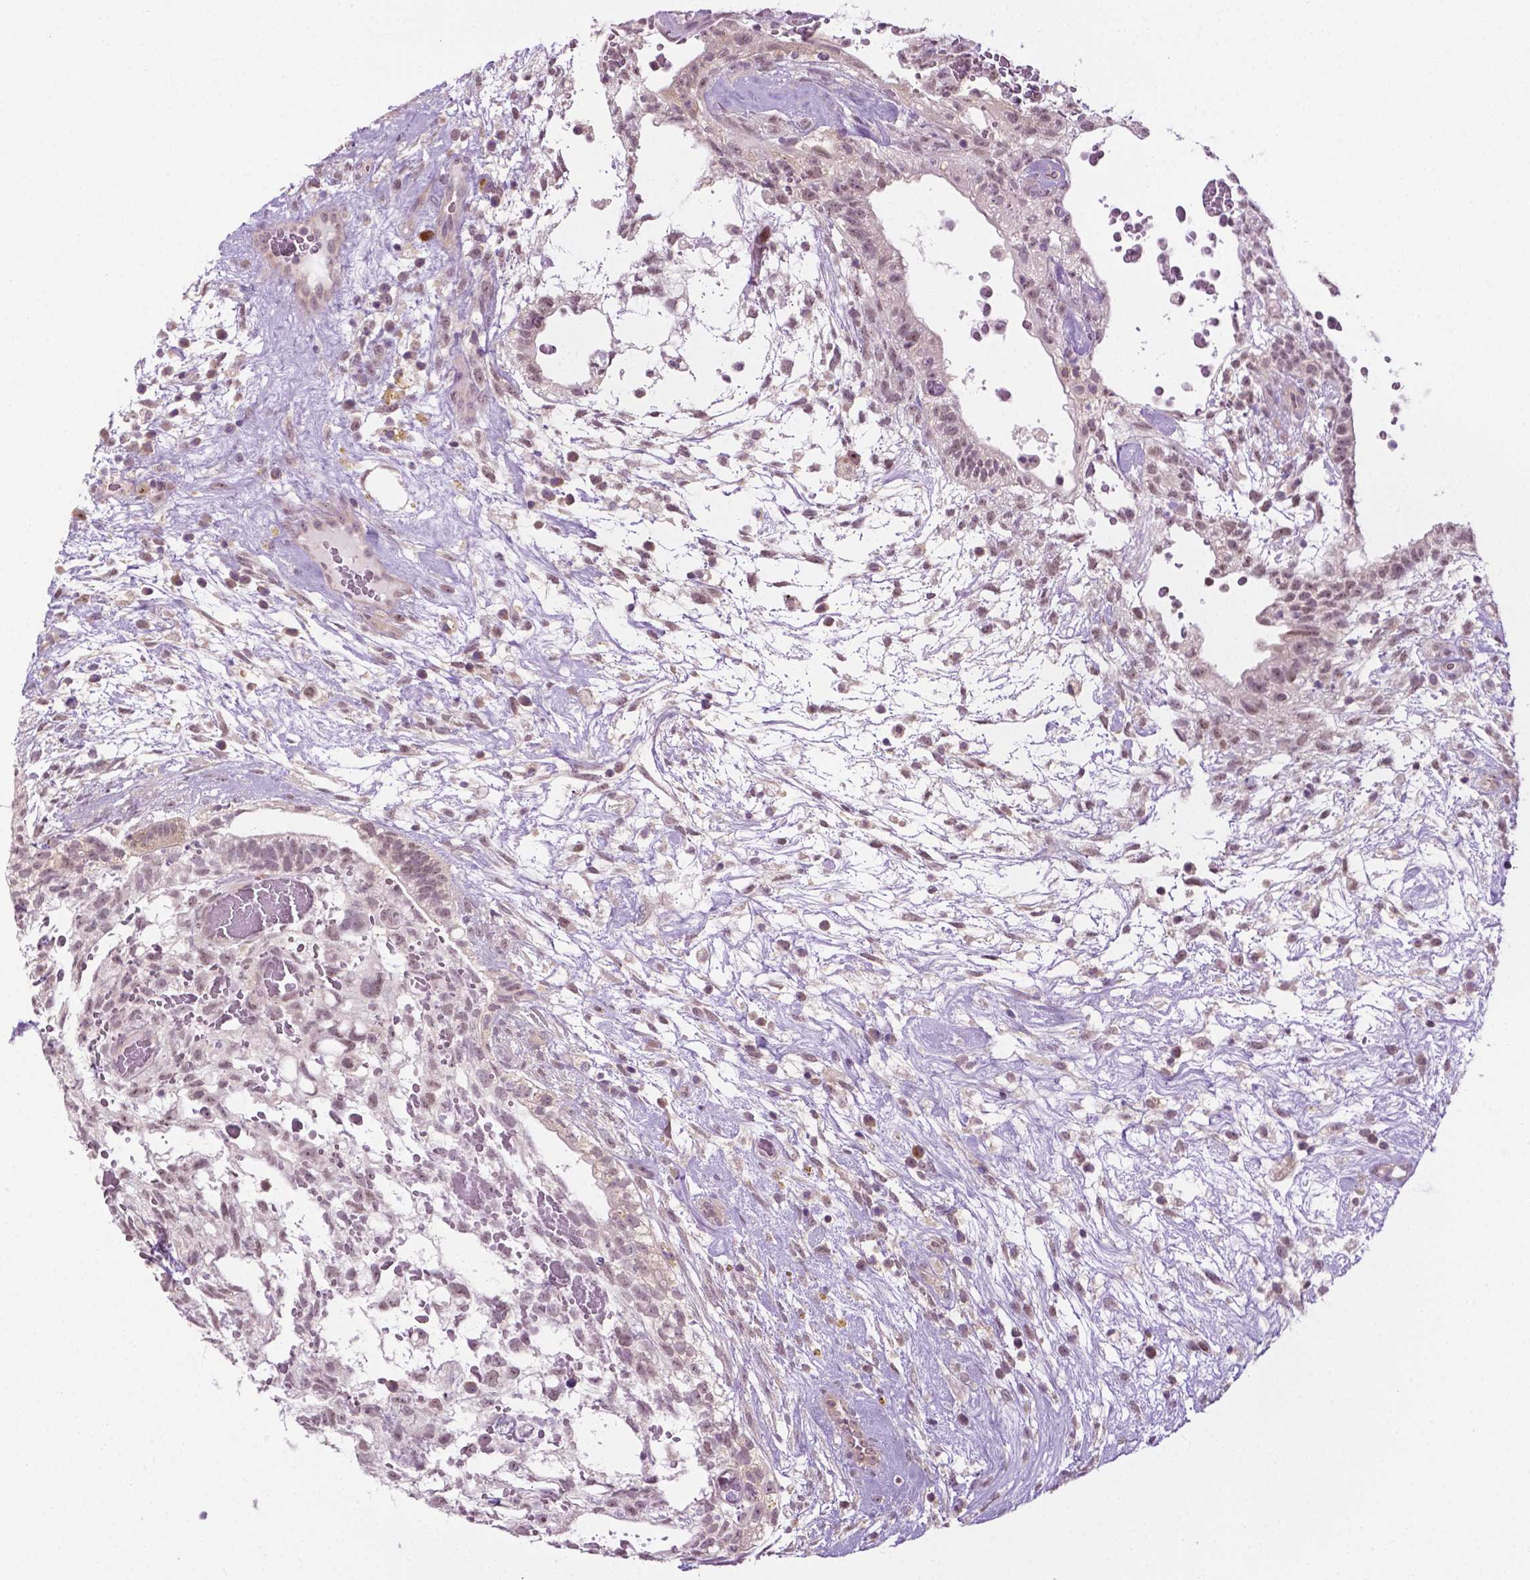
{"staining": {"intensity": "weak", "quantity": "25%-75%", "location": "nuclear"}, "tissue": "testis cancer", "cell_type": "Tumor cells", "image_type": "cancer", "snomed": [{"axis": "morphology", "description": "Normal tissue, NOS"}, {"axis": "morphology", "description": "Carcinoma, Embryonal, NOS"}, {"axis": "topography", "description": "Testis"}], "caption": "Tumor cells show weak nuclear staining in about 25%-75% of cells in embryonal carcinoma (testis).", "gene": "DENND4A", "patient": {"sex": "male", "age": 32}}